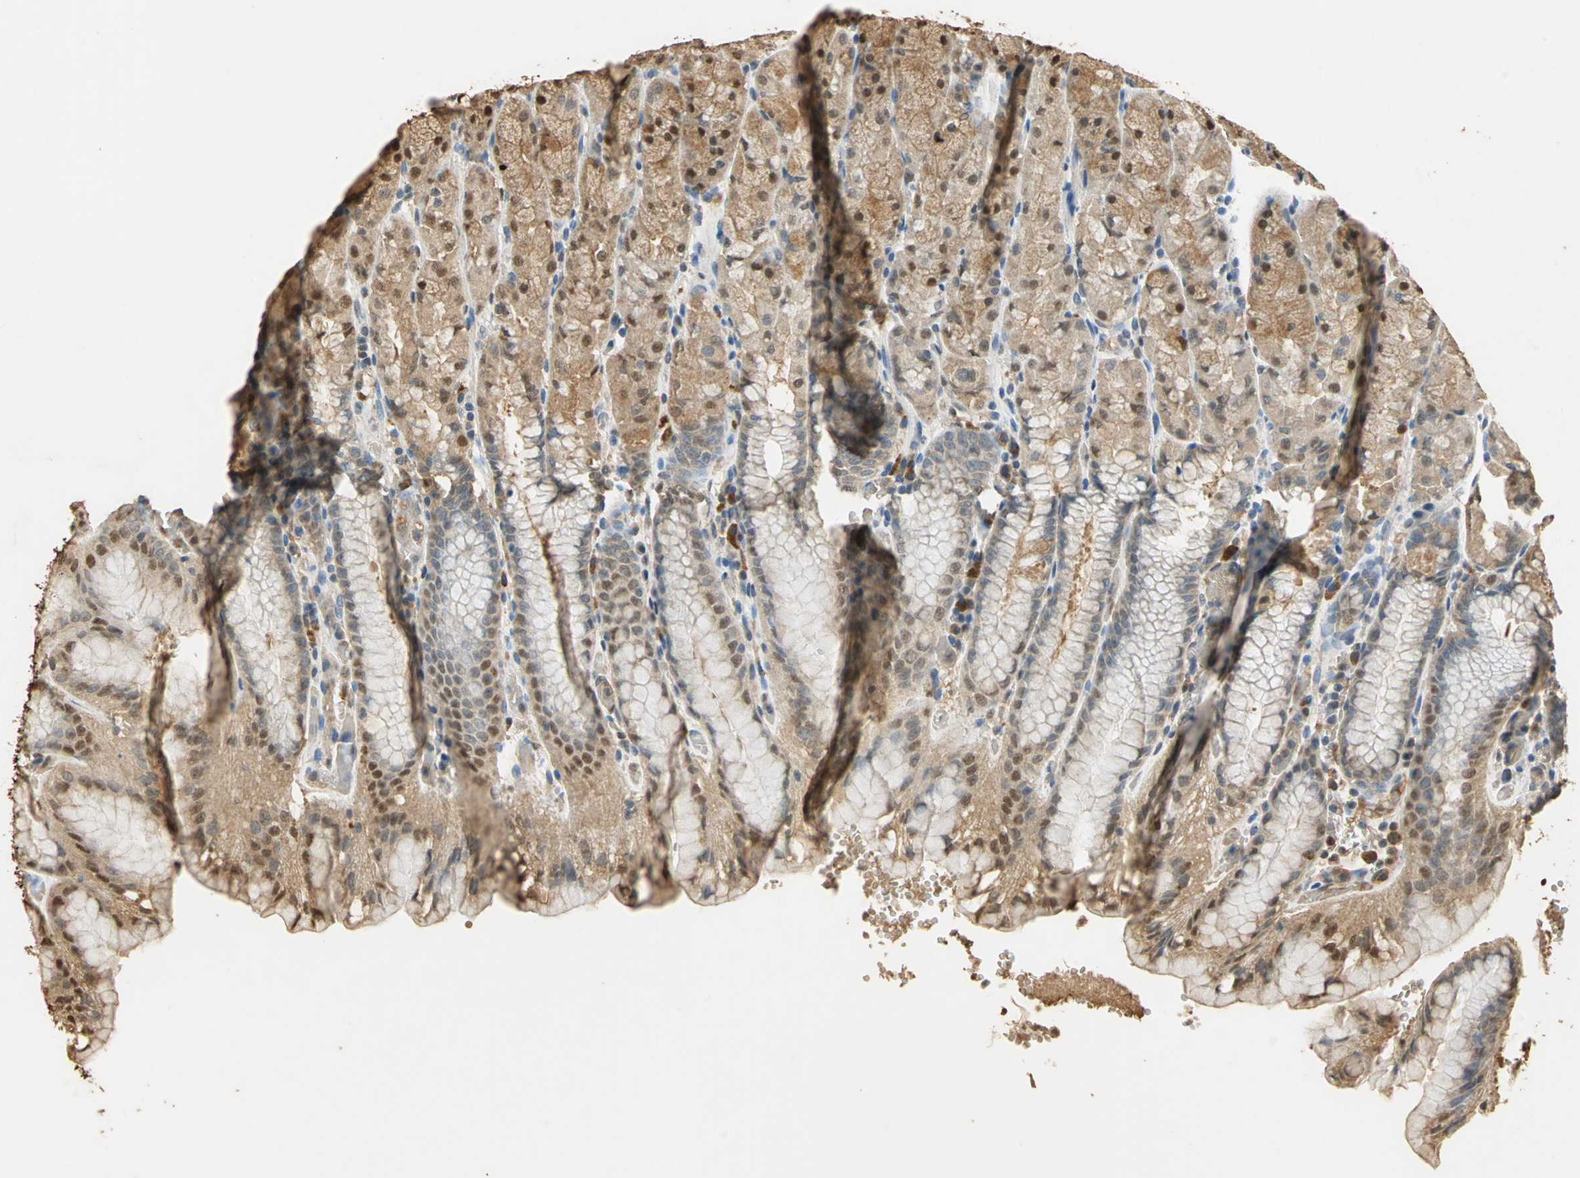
{"staining": {"intensity": "moderate", "quantity": ">75%", "location": "cytoplasmic/membranous"}, "tissue": "stomach", "cell_type": "Glandular cells", "image_type": "normal", "snomed": [{"axis": "morphology", "description": "Normal tissue, NOS"}, {"axis": "topography", "description": "Stomach, upper"}, {"axis": "topography", "description": "Stomach"}], "caption": "An IHC histopathology image of normal tissue is shown. Protein staining in brown shows moderate cytoplasmic/membranous positivity in stomach within glandular cells.", "gene": "GAPDH", "patient": {"sex": "male", "age": 76}}